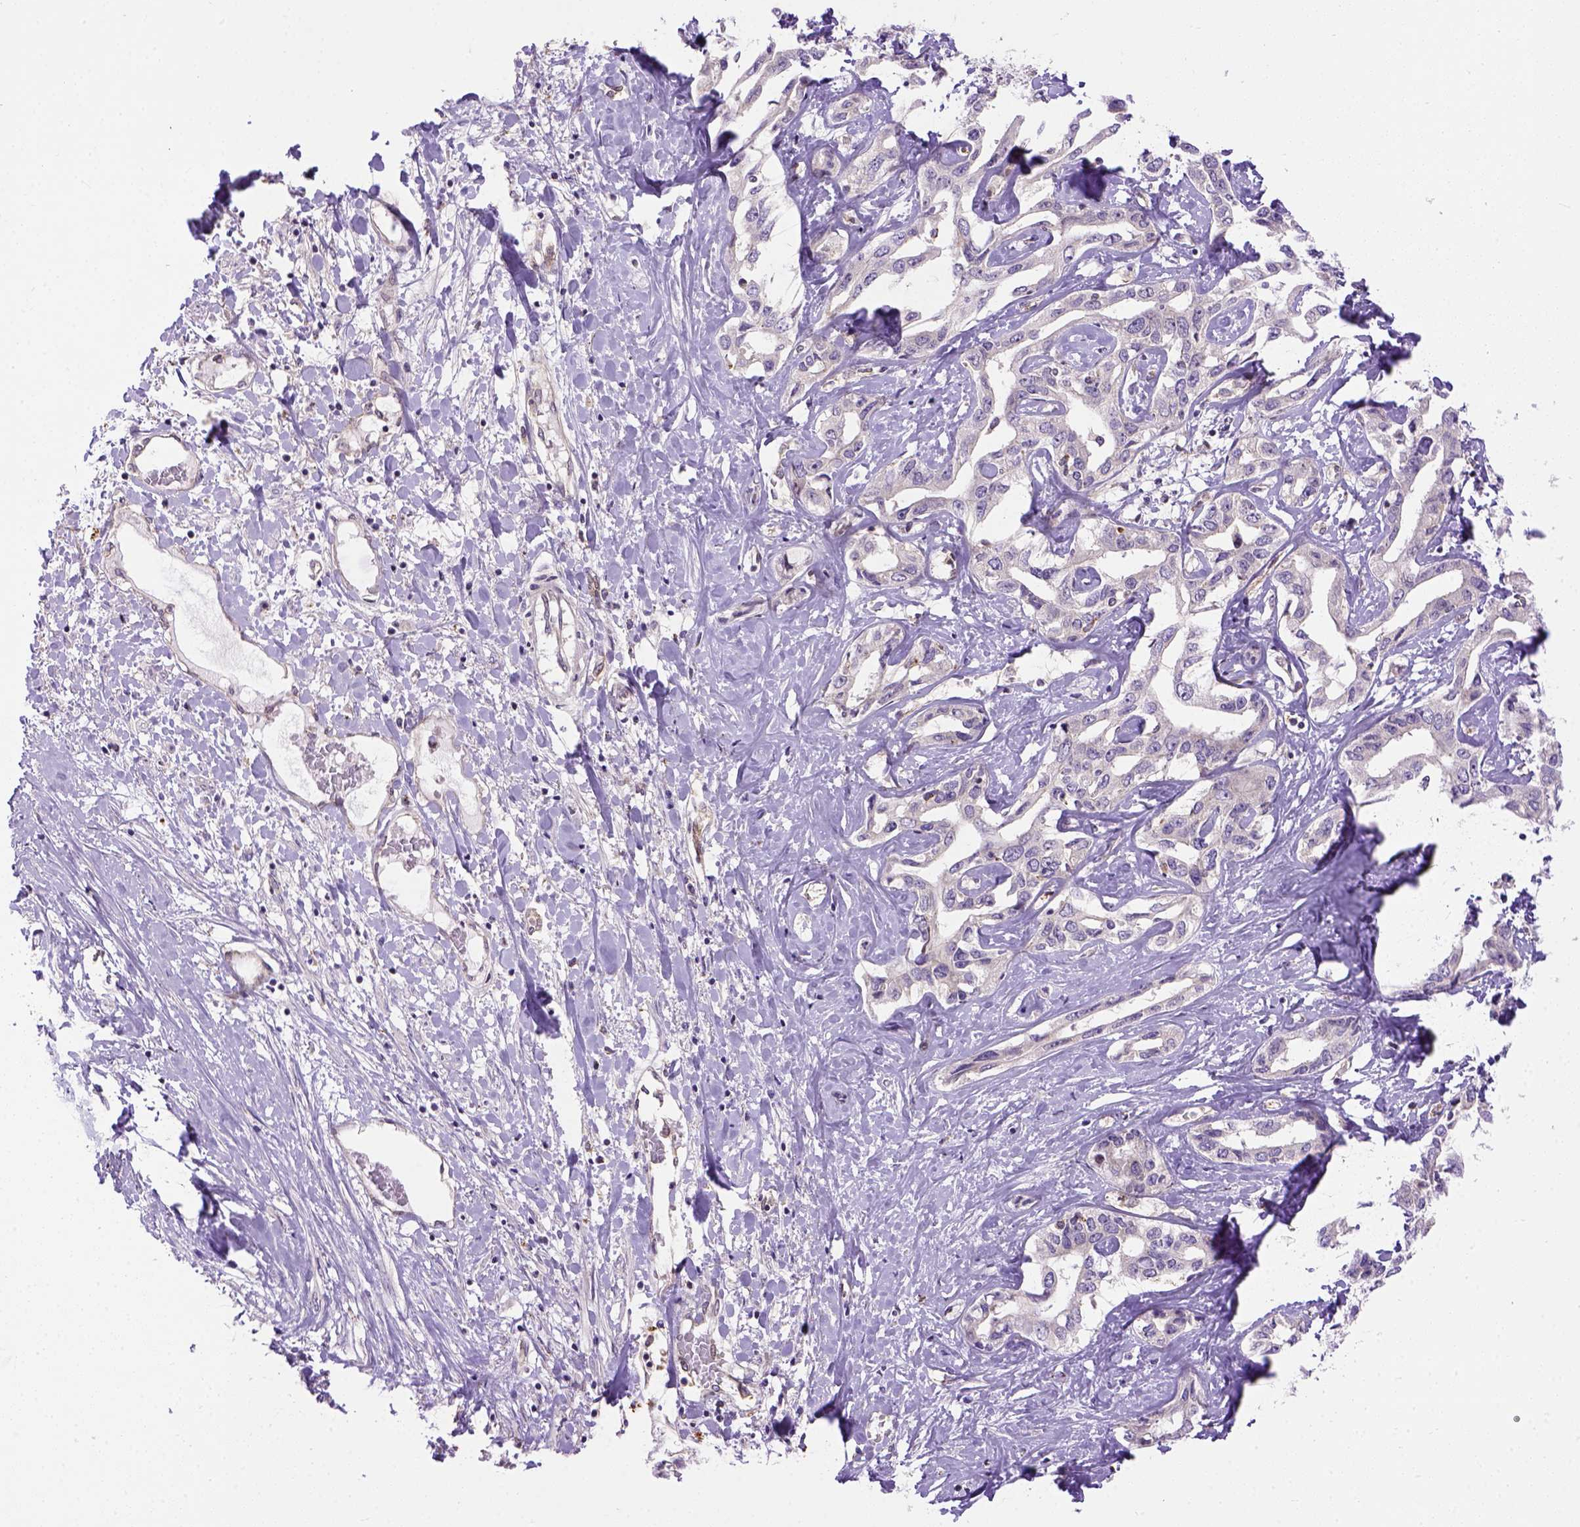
{"staining": {"intensity": "negative", "quantity": "none", "location": "none"}, "tissue": "liver cancer", "cell_type": "Tumor cells", "image_type": "cancer", "snomed": [{"axis": "morphology", "description": "Cholangiocarcinoma"}, {"axis": "topography", "description": "Liver"}], "caption": "DAB immunohistochemical staining of cholangiocarcinoma (liver) displays no significant staining in tumor cells. (DAB immunohistochemistry with hematoxylin counter stain).", "gene": "KAZN", "patient": {"sex": "male", "age": 59}}